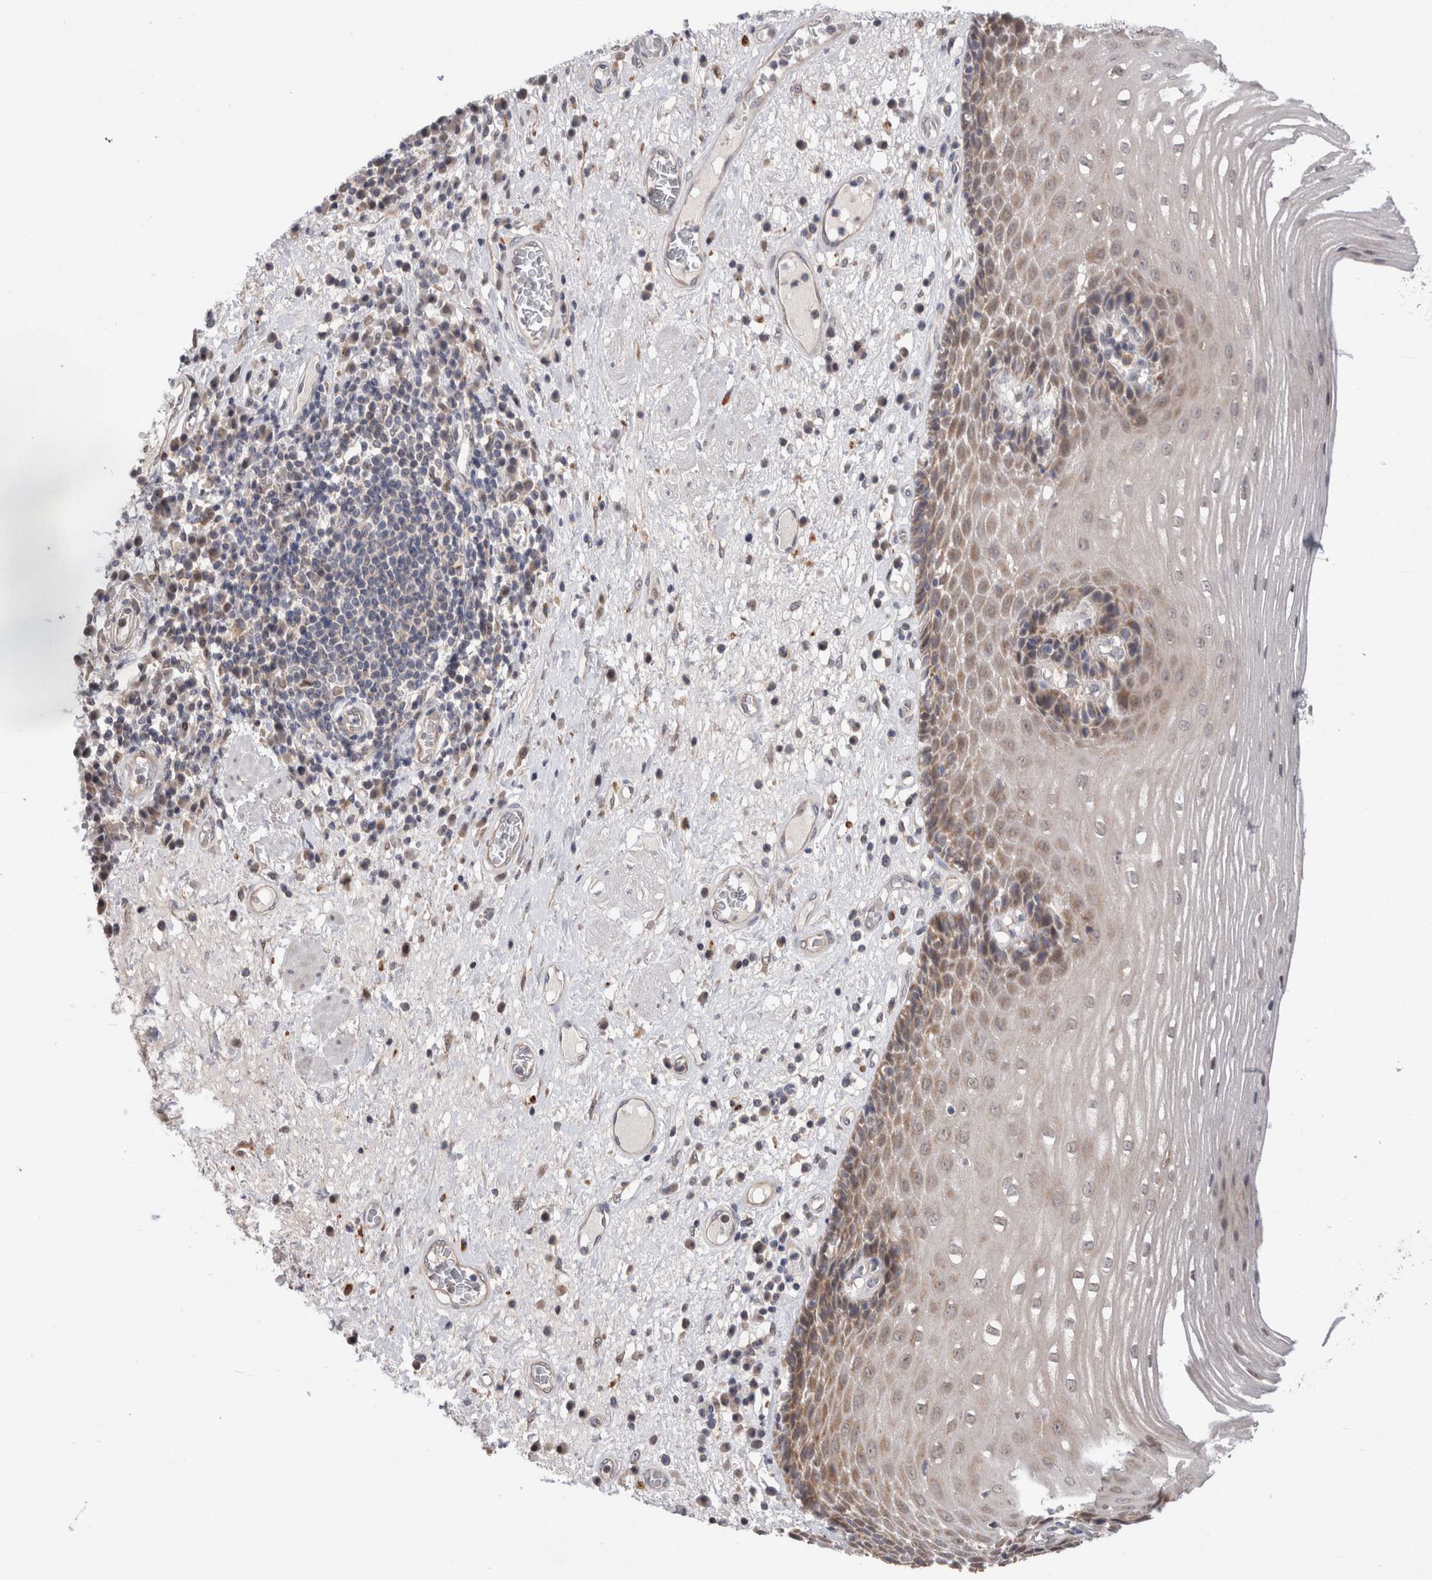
{"staining": {"intensity": "moderate", "quantity": "<25%", "location": "cytoplasmic/membranous"}, "tissue": "esophagus", "cell_type": "Squamous epithelial cells", "image_type": "normal", "snomed": [{"axis": "morphology", "description": "Normal tissue, NOS"}, {"axis": "morphology", "description": "Adenocarcinoma, NOS"}, {"axis": "topography", "description": "Esophagus"}], "caption": "Immunohistochemical staining of benign human esophagus exhibits moderate cytoplasmic/membranous protein expression in about <25% of squamous epithelial cells.", "gene": "MRPL37", "patient": {"sex": "male", "age": 62}}